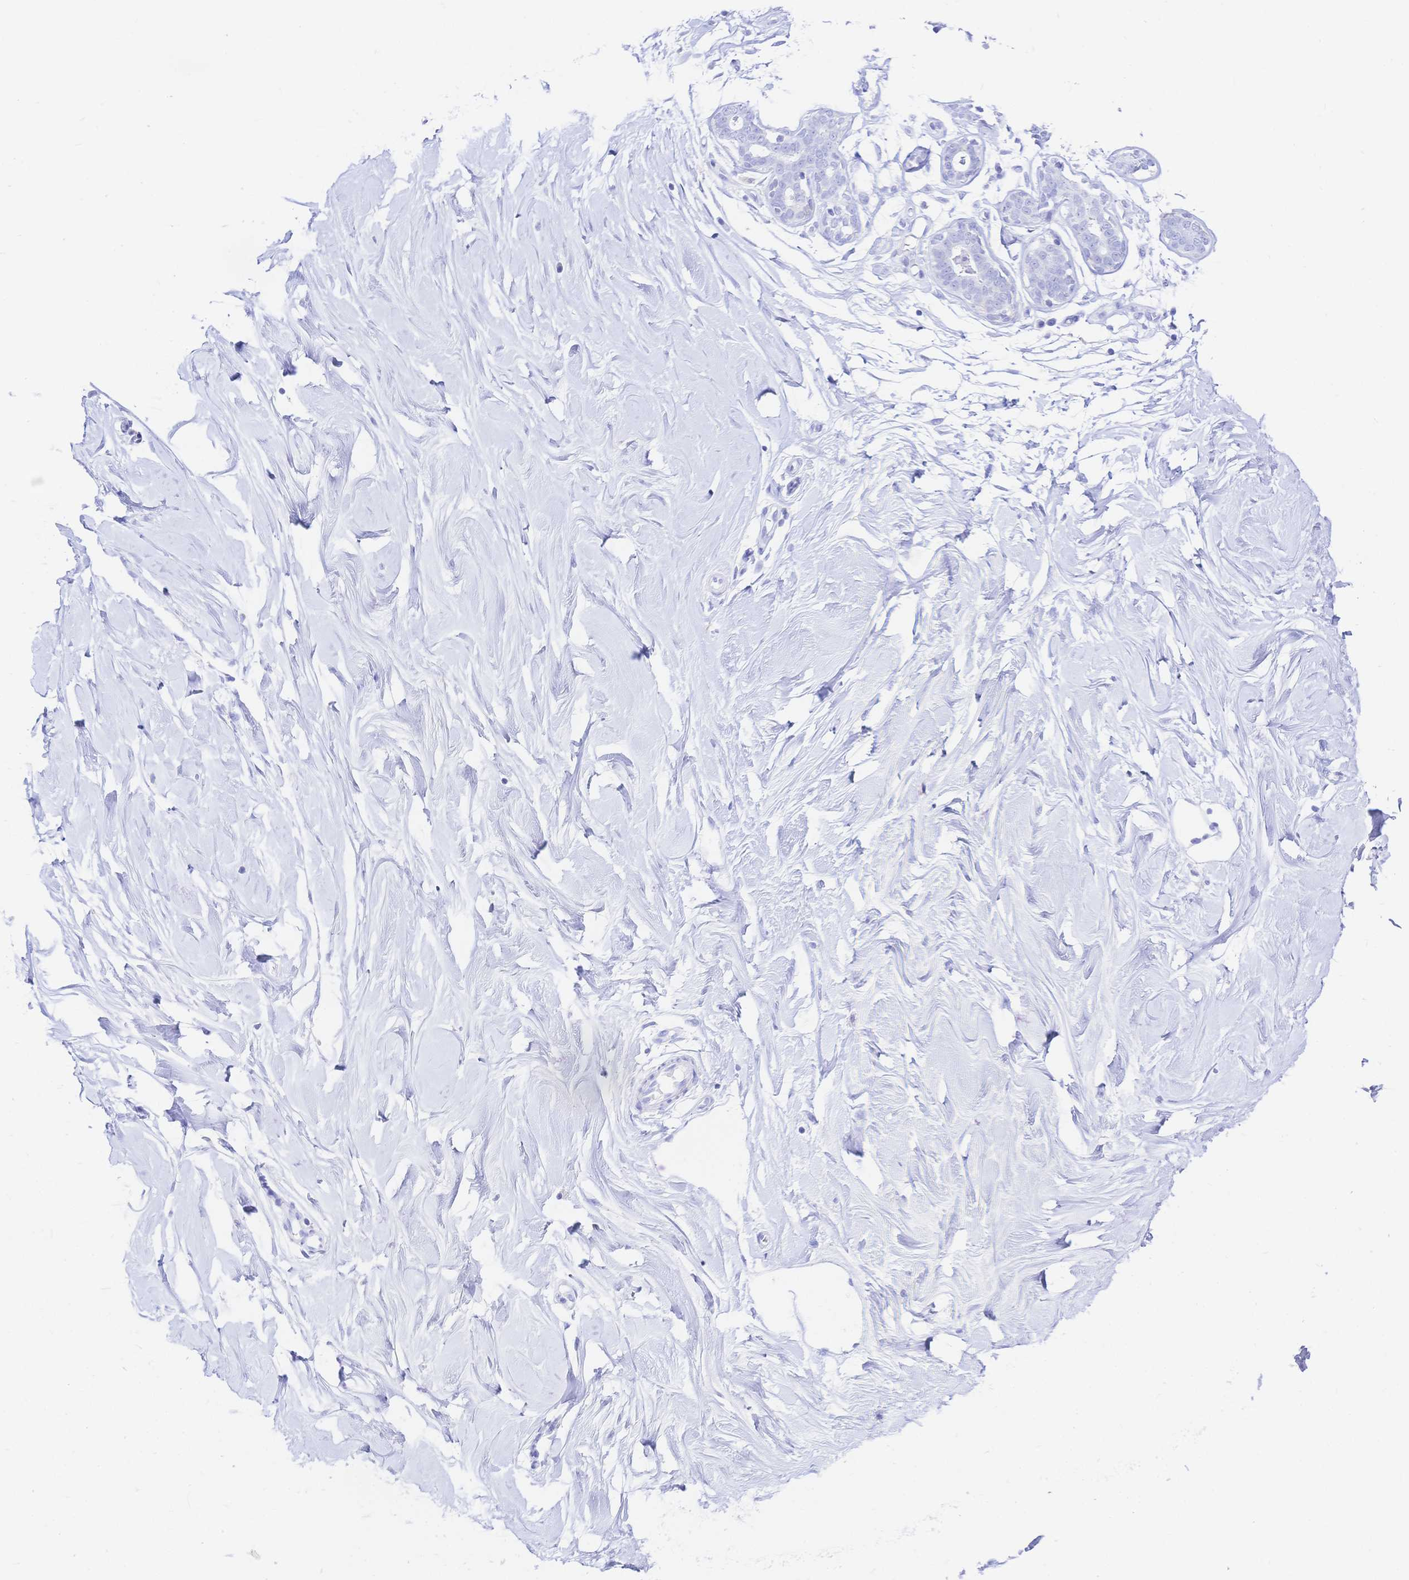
{"staining": {"intensity": "negative", "quantity": "none", "location": "none"}, "tissue": "breast", "cell_type": "Adipocytes", "image_type": "normal", "snomed": [{"axis": "morphology", "description": "Normal tissue, NOS"}, {"axis": "topography", "description": "Breast"}], "caption": "This is a histopathology image of immunohistochemistry (IHC) staining of normal breast, which shows no staining in adipocytes. (DAB (3,3'-diaminobenzidine) IHC with hematoxylin counter stain).", "gene": "UMOD", "patient": {"sex": "female", "age": 27}}